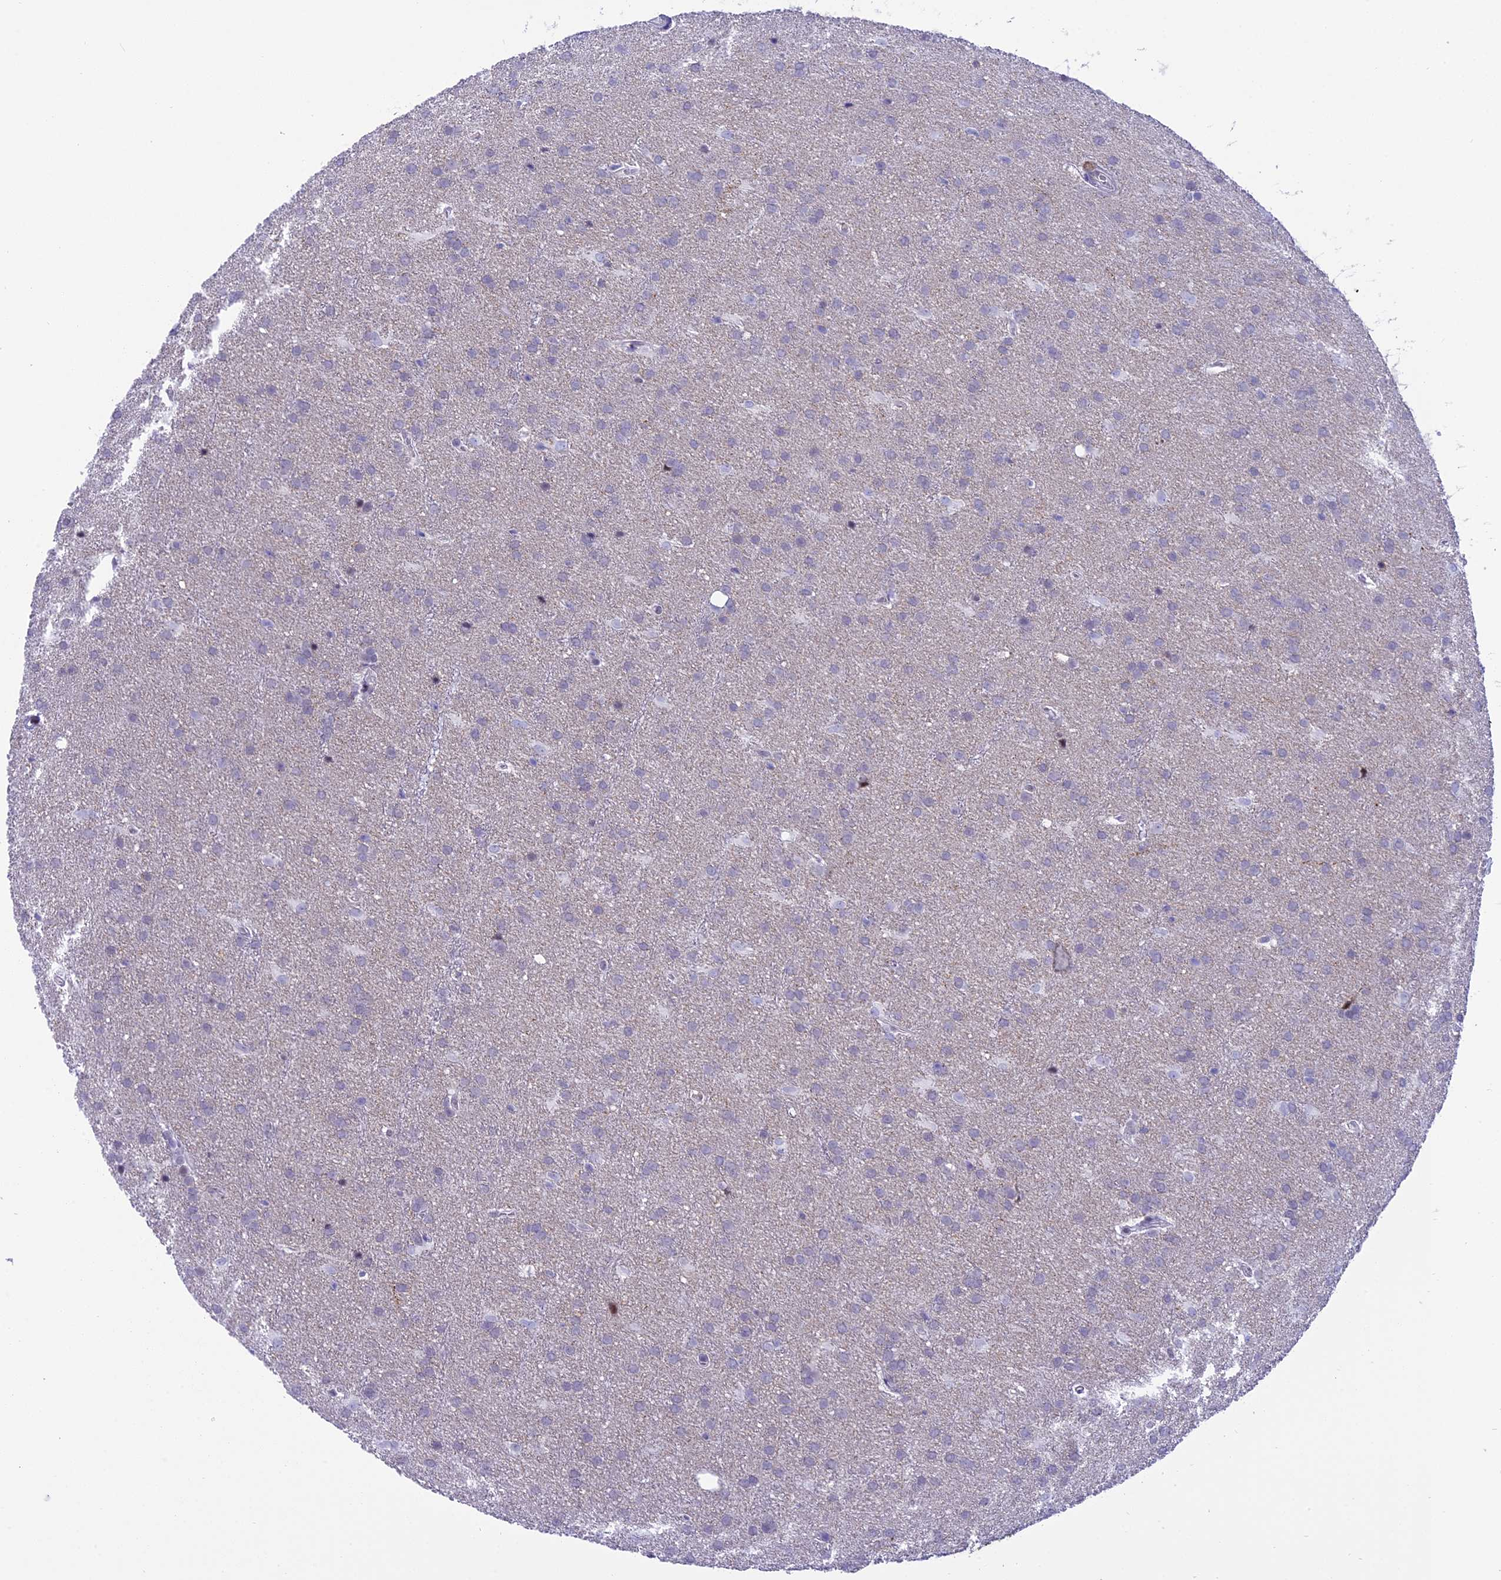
{"staining": {"intensity": "negative", "quantity": "none", "location": "none"}, "tissue": "glioma", "cell_type": "Tumor cells", "image_type": "cancer", "snomed": [{"axis": "morphology", "description": "Glioma, malignant, Low grade"}, {"axis": "topography", "description": "Brain"}], "caption": "Malignant glioma (low-grade) was stained to show a protein in brown. There is no significant positivity in tumor cells.", "gene": "SPIRE2", "patient": {"sex": "female", "age": 32}}